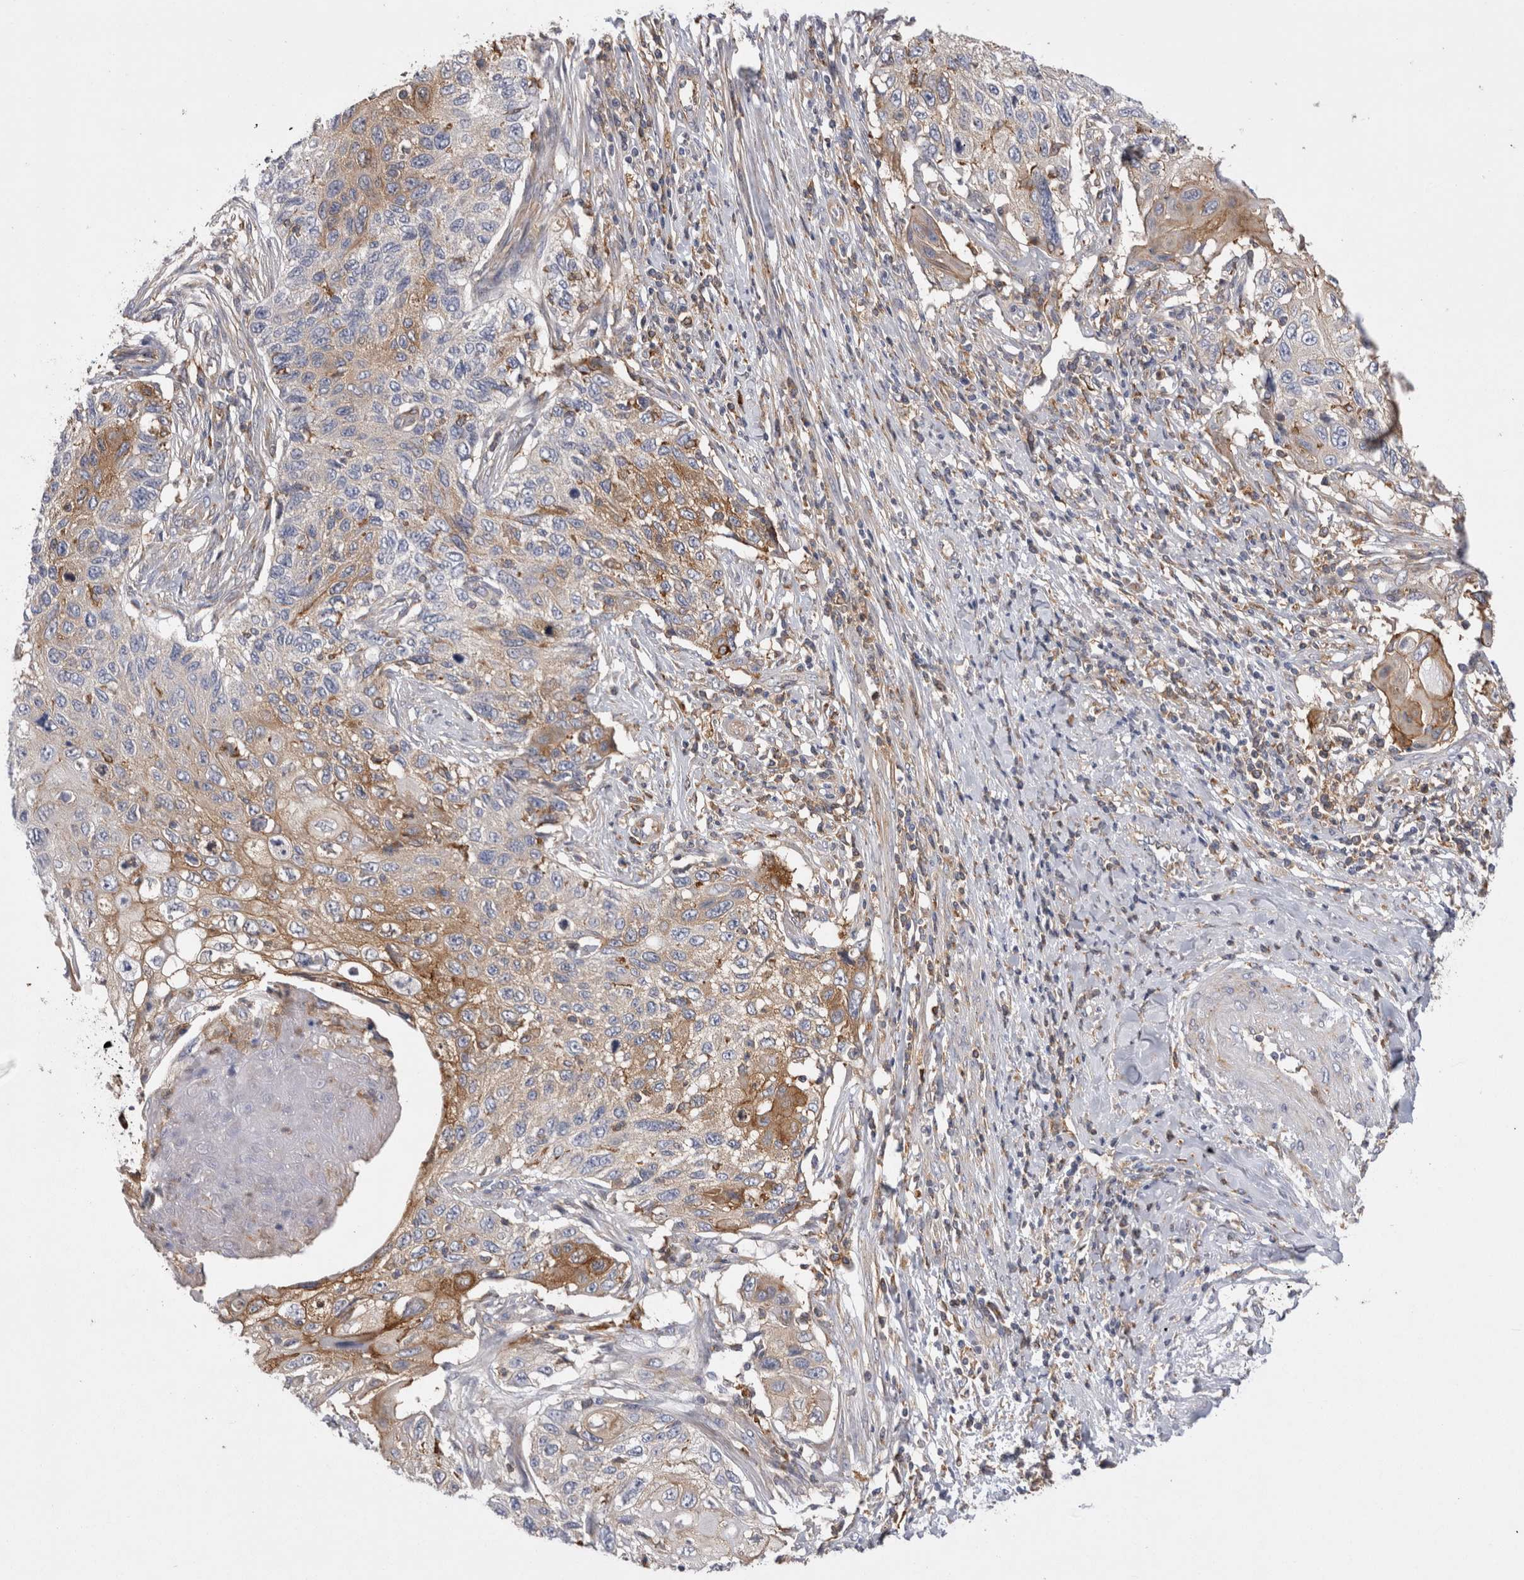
{"staining": {"intensity": "moderate", "quantity": ">75%", "location": "cytoplasmic/membranous"}, "tissue": "cervical cancer", "cell_type": "Tumor cells", "image_type": "cancer", "snomed": [{"axis": "morphology", "description": "Squamous cell carcinoma, NOS"}, {"axis": "topography", "description": "Cervix"}], "caption": "Cervical cancer stained with DAB (3,3'-diaminobenzidine) immunohistochemistry (IHC) shows medium levels of moderate cytoplasmic/membranous positivity in about >75% of tumor cells. The protein of interest is stained brown, and the nuclei are stained in blue (DAB (3,3'-diaminobenzidine) IHC with brightfield microscopy, high magnification).", "gene": "RAB11FIP1", "patient": {"sex": "female", "age": 70}}